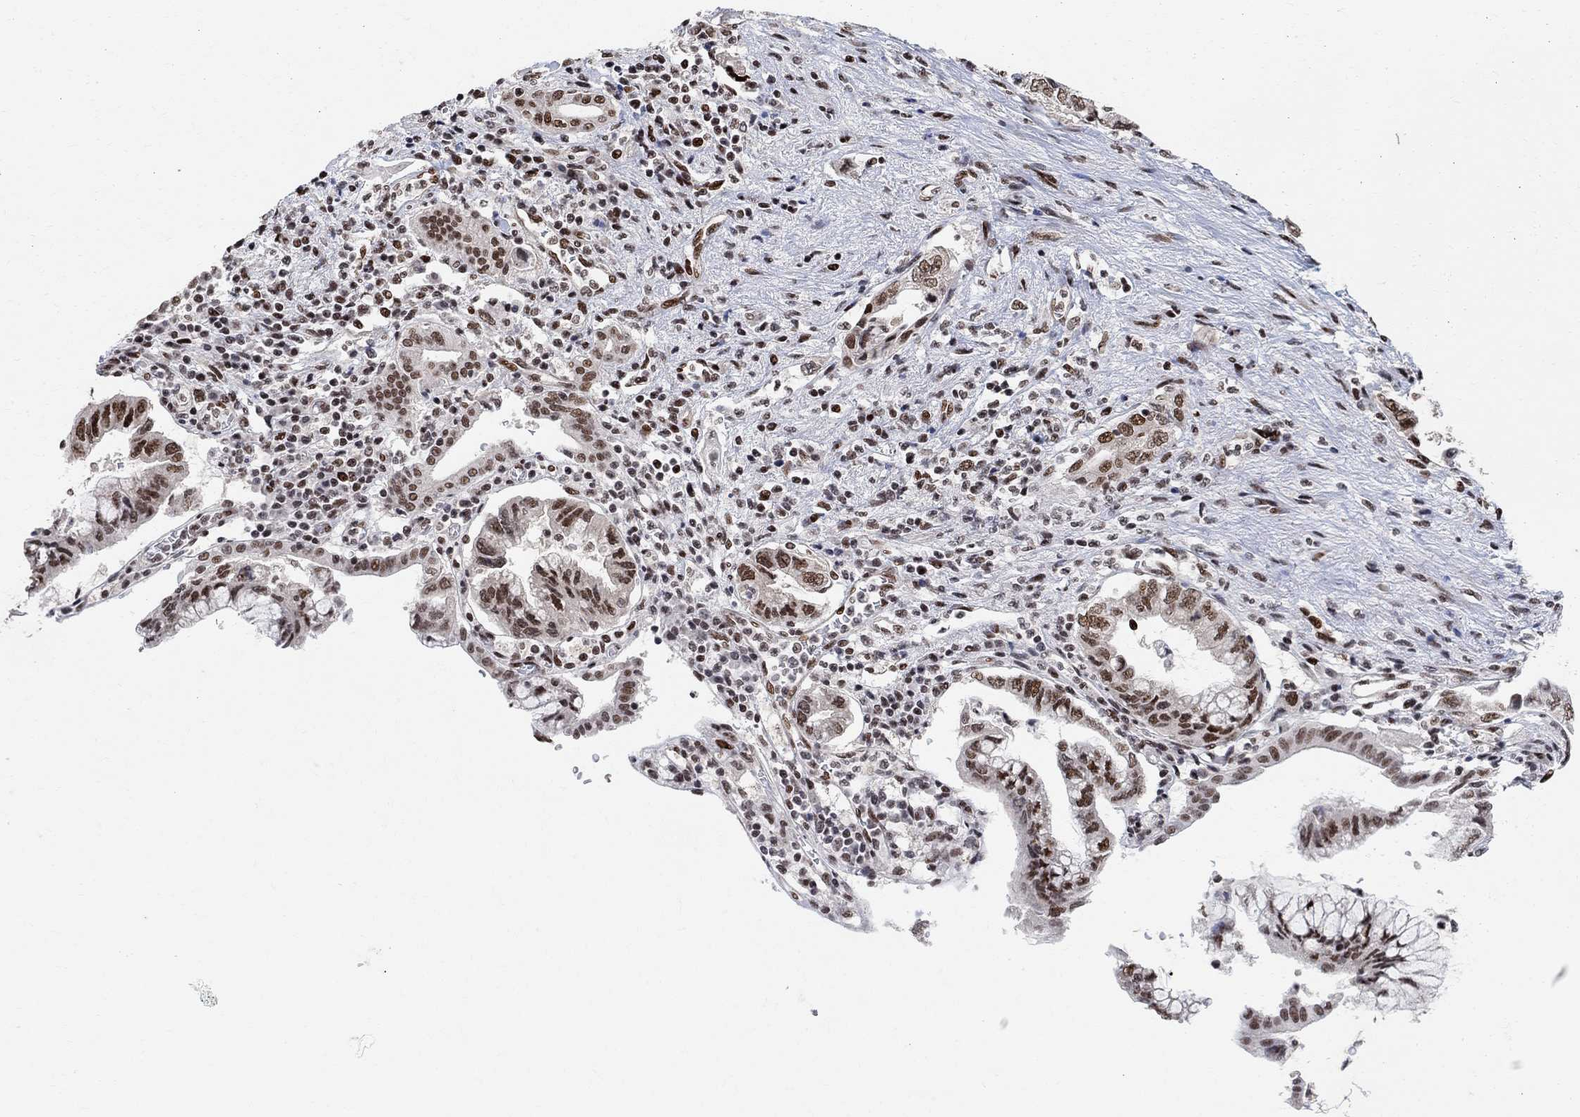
{"staining": {"intensity": "moderate", "quantity": "25%-75%", "location": "nuclear"}, "tissue": "pancreatic cancer", "cell_type": "Tumor cells", "image_type": "cancer", "snomed": [{"axis": "morphology", "description": "Adenocarcinoma, NOS"}, {"axis": "topography", "description": "Pancreas"}], "caption": "High-magnification brightfield microscopy of adenocarcinoma (pancreatic) stained with DAB (3,3'-diaminobenzidine) (brown) and counterstained with hematoxylin (blue). tumor cells exhibit moderate nuclear expression is seen in about25%-75% of cells.", "gene": "E4F1", "patient": {"sex": "female", "age": 73}}